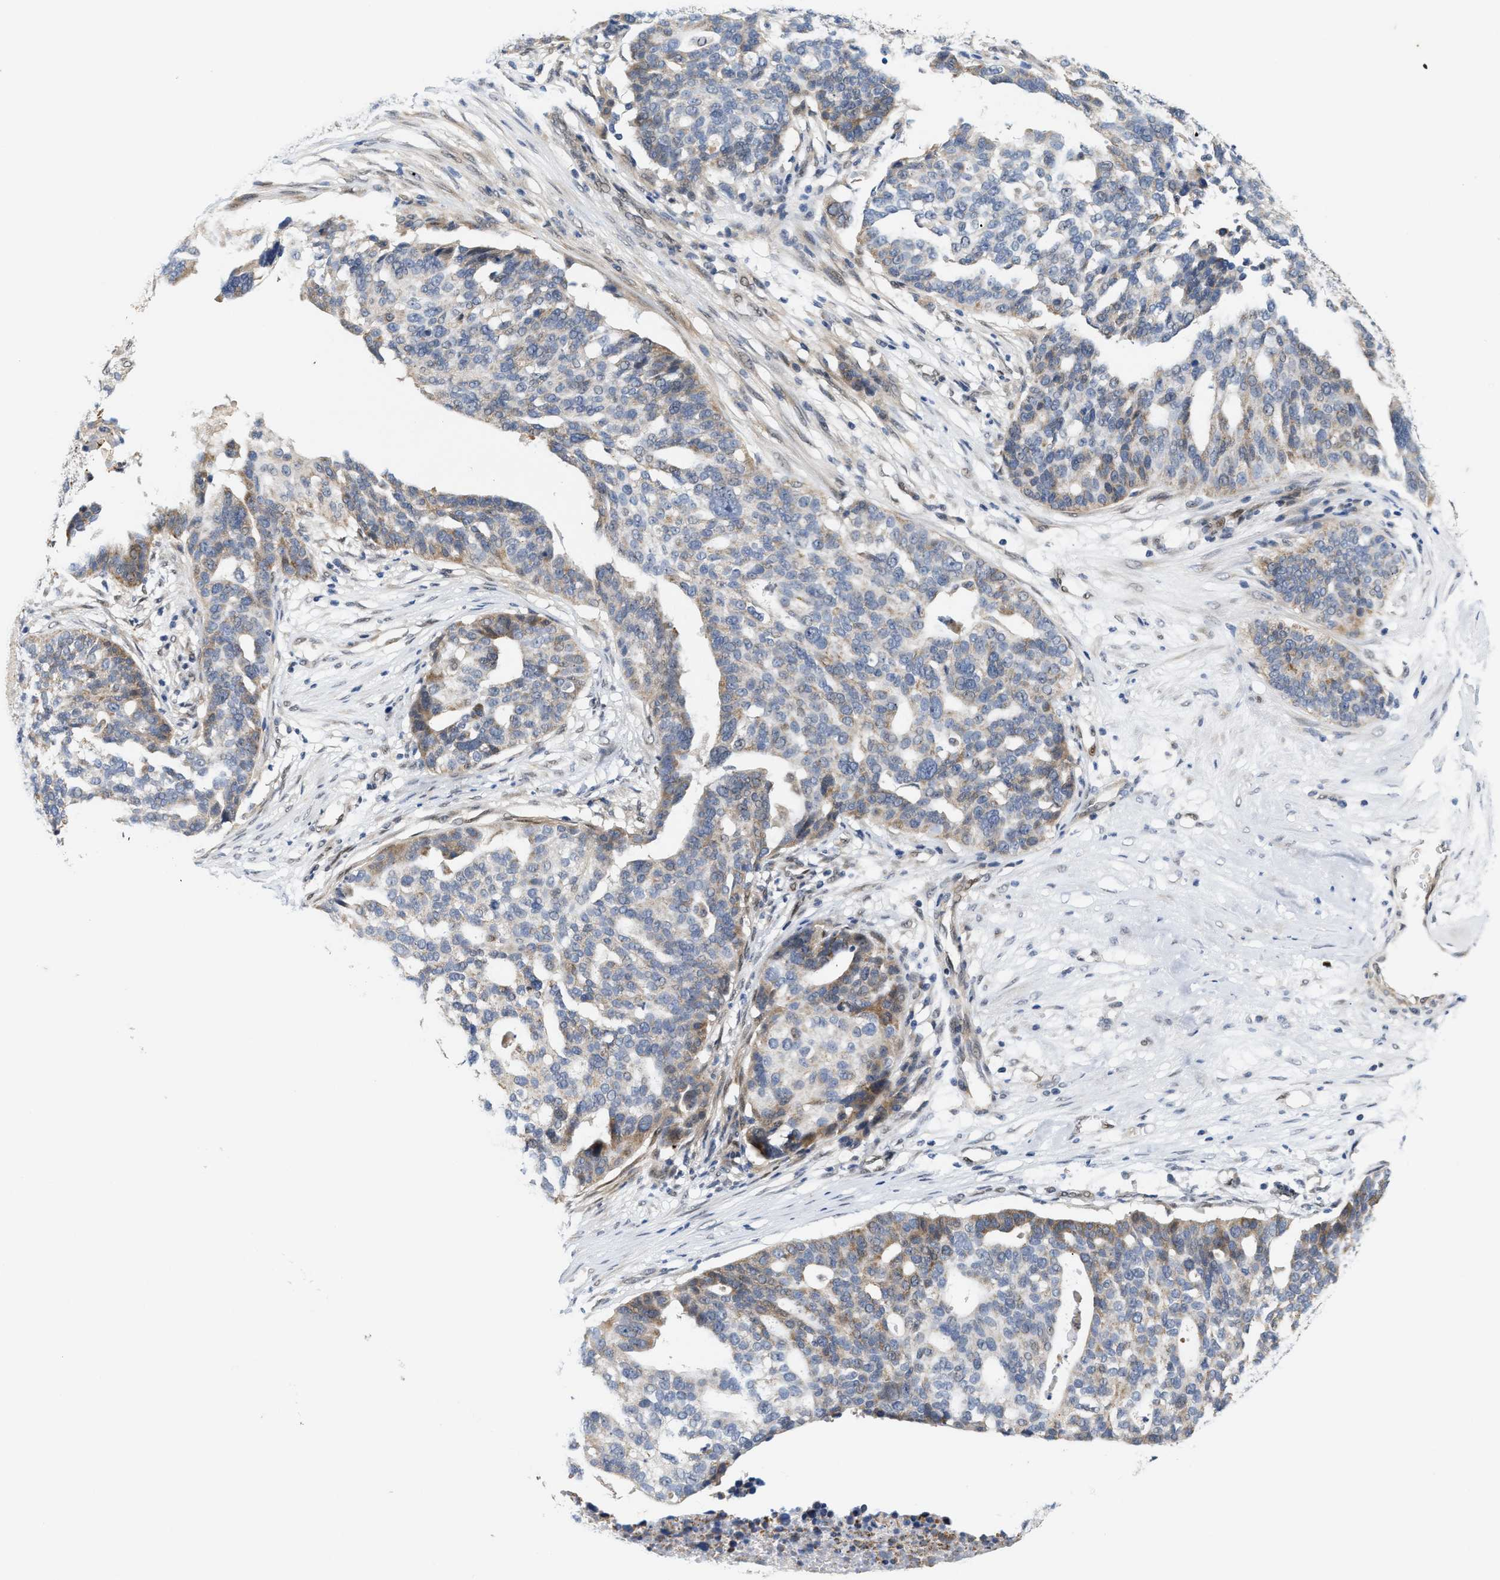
{"staining": {"intensity": "moderate", "quantity": "<25%", "location": "cytoplasmic/membranous"}, "tissue": "ovarian cancer", "cell_type": "Tumor cells", "image_type": "cancer", "snomed": [{"axis": "morphology", "description": "Cystadenocarcinoma, serous, NOS"}, {"axis": "topography", "description": "Ovary"}], "caption": "Immunohistochemical staining of ovarian cancer demonstrates moderate cytoplasmic/membranous protein positivity in about <25% of tumor cells. Nuclei are stained in blue.", "gene": "TCF4", "patient": {"sex": "female", "age": 59}}